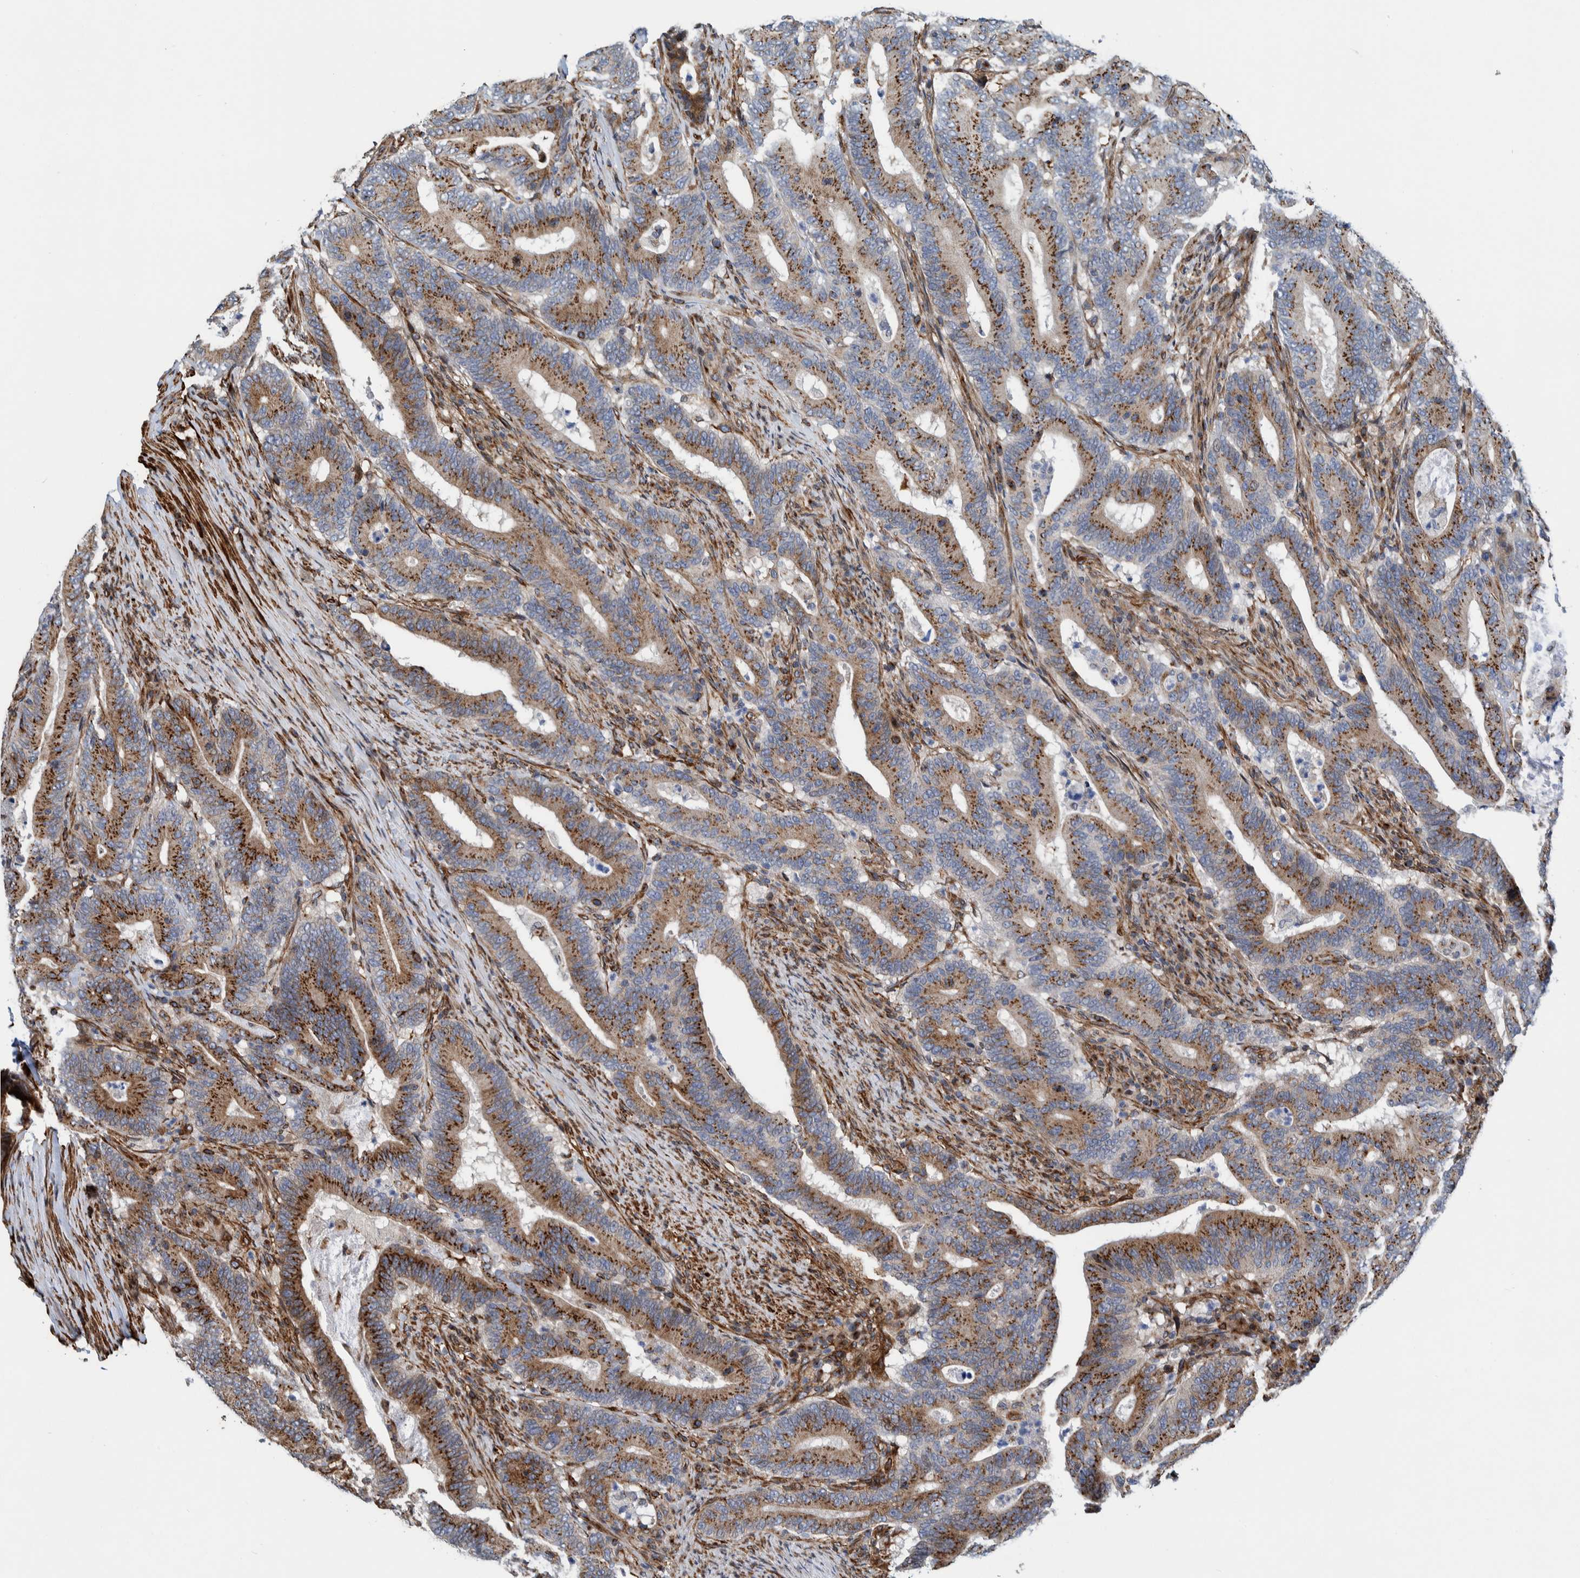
{"staining": {"intensity": "strong", "quantity": ">75%", "location": "cytoplasmic/membranous"}, "tissue": "colorectal cancer", "cell_type": "Tumor cells", "image_type": "cancer", "snomed": [{"axis": "morphology", "description": "Adenocarcinoma, NOS"}, {"axis": "topography", "description": "Colon"}], "caption": "Brown immunohistochemical staining in adenocarcinoma (colorectal) demonstrates strong cytoplasmic/membranous positivity in approximately >75% of tumor cells. Nuclei are stained in blue.", "gene": "CCDC57", "patient": {"sex": "female", "age": 66}}